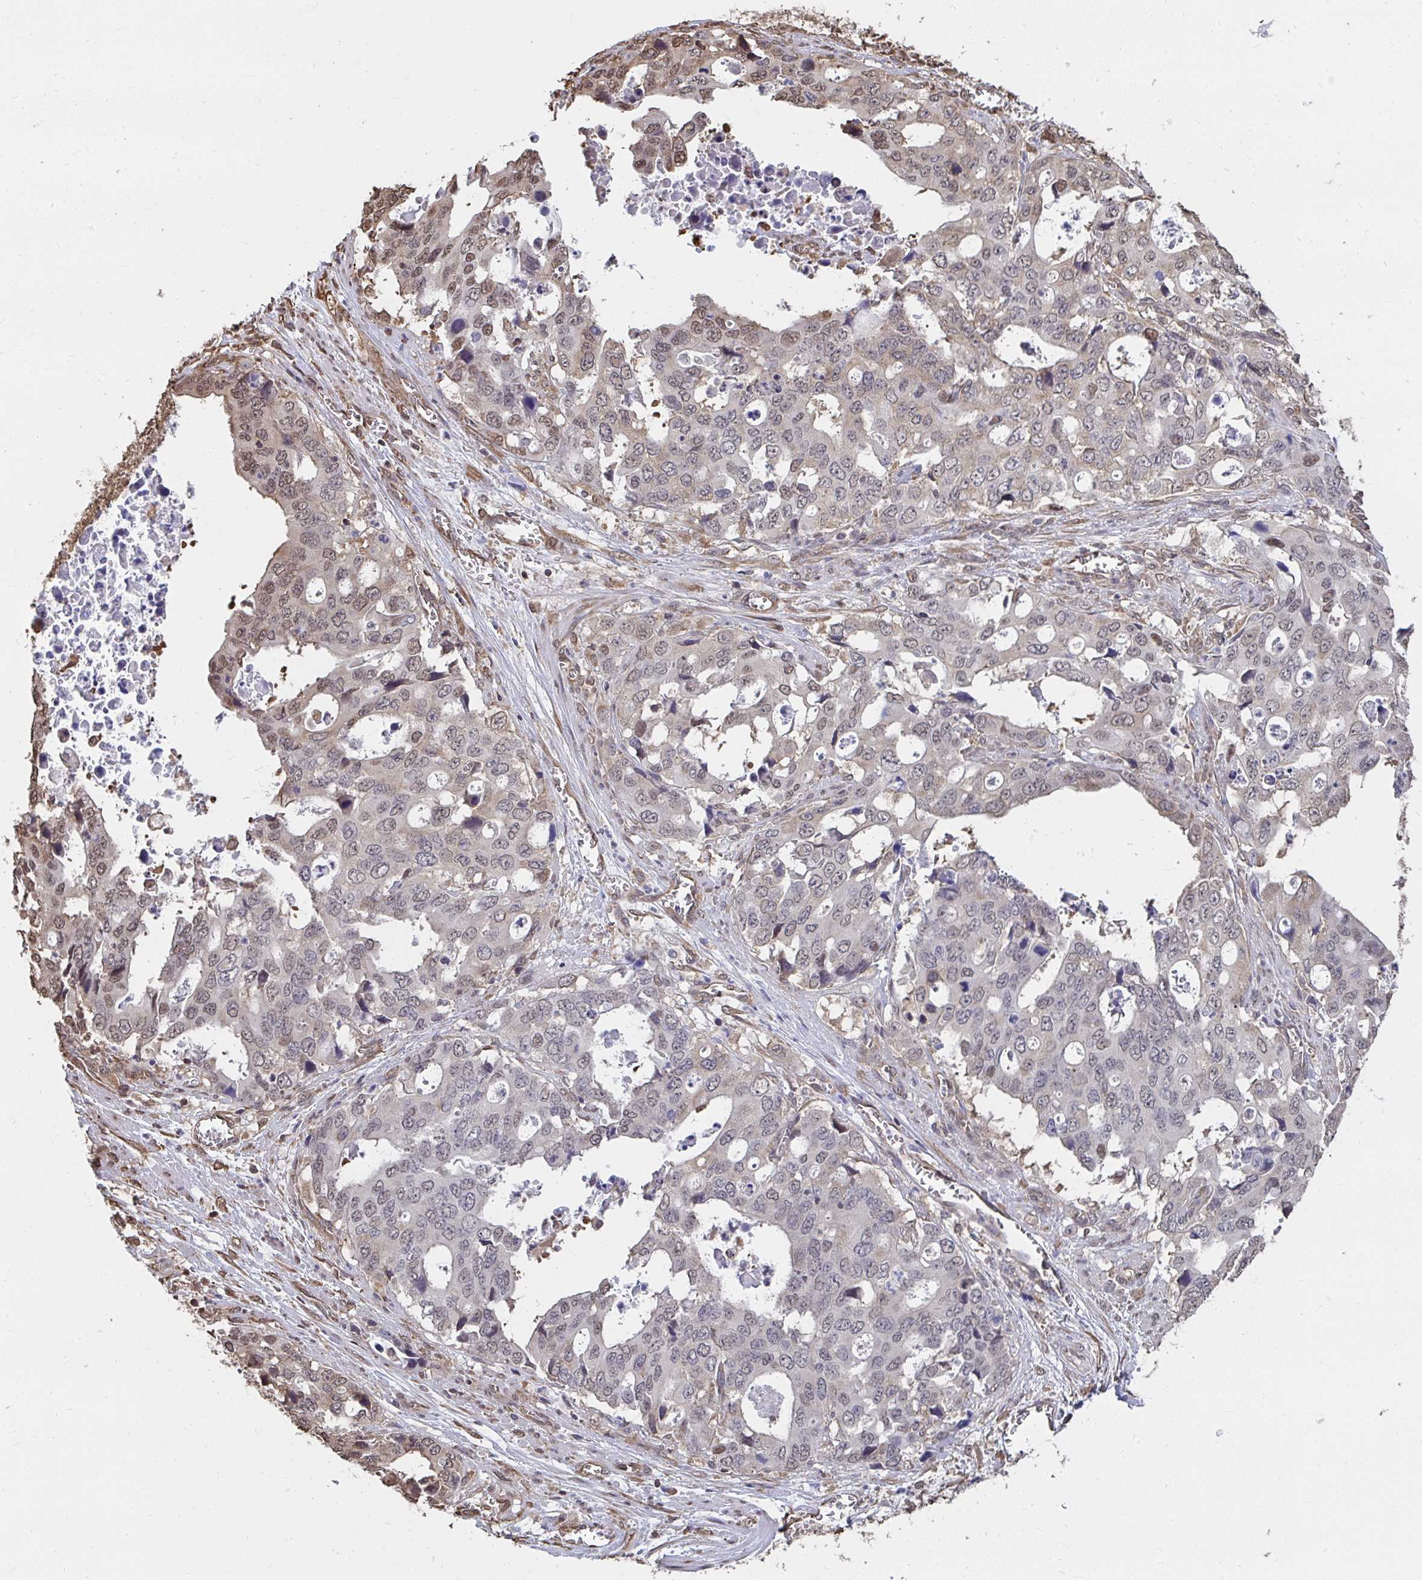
{"staining": {"intensity": "weak", "quantity": "<25%", "location": "cytoplasmic/membranous,nuclear"}, "tissue": "stomach cancer", "cell_type": "Tumor cells", "image_type": "cancer", "snomed": [{"axis": "morphology", "description": "Adenocarcinoma, NOS"}, {"axis": "topography", "description": "Stomach, upper"}], "caption": "Immunohistochemistry (IHC) photomicrograph of stomach cancer stained for a protein (brown), which exhibits no positivity in tumor cells.", "gene": "SYNCRIP", "patient": {"sex": "male", "age": 74}}